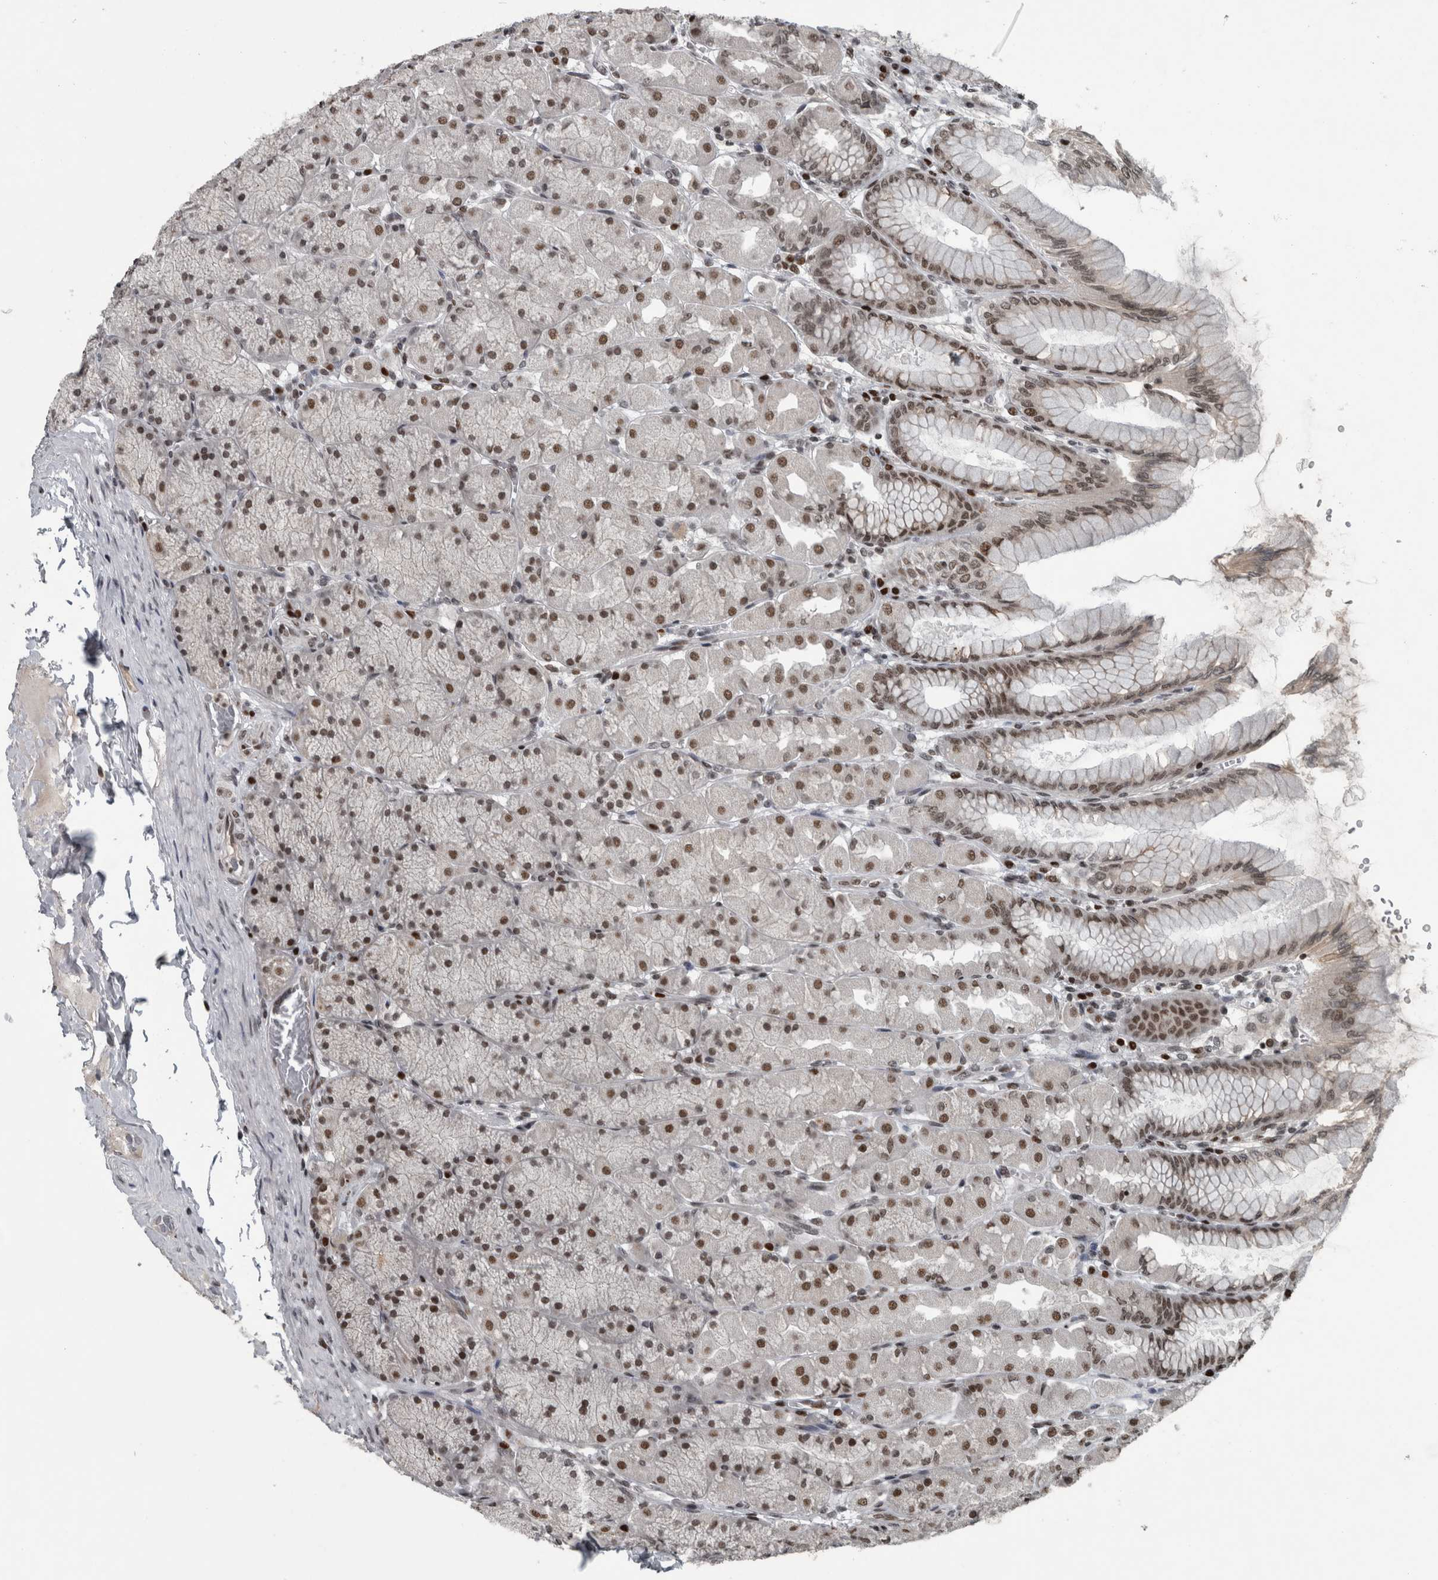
{"staining": {"intensity": "strong", "quantity": ">75%", "location": "nuclear"}, "tissue": "stomach", "cell_type": "Glandular cells", "image_type": "normal", "snomed": [{"axis": "morphology", "description": "Normal tissue, NOS"}, {"axis": "topography", "description": "Stomach, upper"}], "caption": "Immunohistochemistry photomicrograph of normal stomach: human stomach stained using immunohistochemistry demonstrates high levels of strong protein expression localized specifically in the nuclear of glandular cells, appearing as a nuclear brown color.", "gene": "UNC50", "patient": {"sex": "female", "age": 56}}